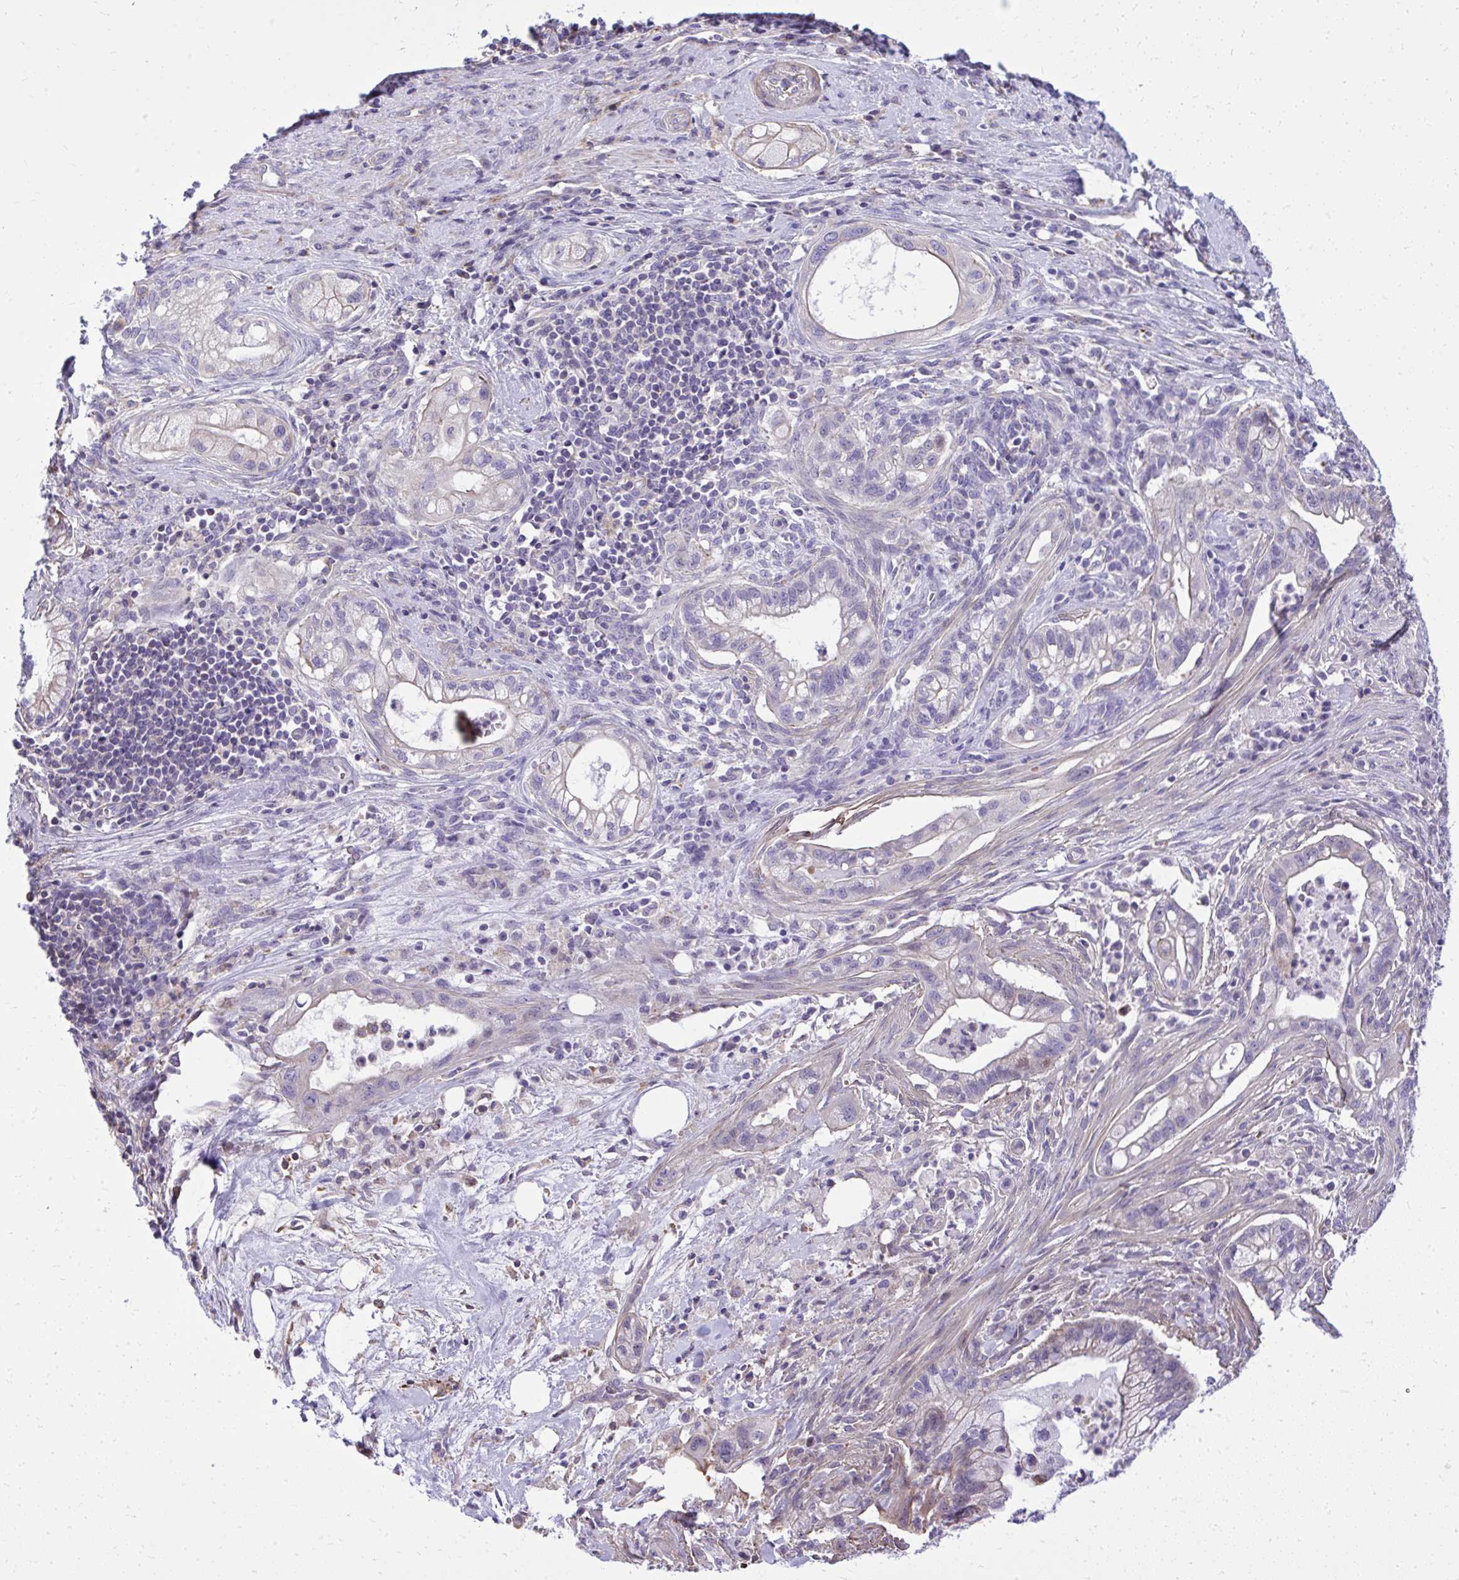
{"staining": {"intensity": "negative", "quantity": "none", "location": "none"}, "tissue": "pancreatic cancer", "cell_type": "Tumor cells", "image_type": "cancer", "snomed": [{"axis": "morphology", "description": "Adenocarcinoma, NOS"}, {"axis": "topography", "description": "Pancreas"}], "caption": "Tumor cells are negative for protein expression in human pancreatic adenocarcinoma.", "gene": "GRK4", "patient": {"sex": "male", "age": 44}}